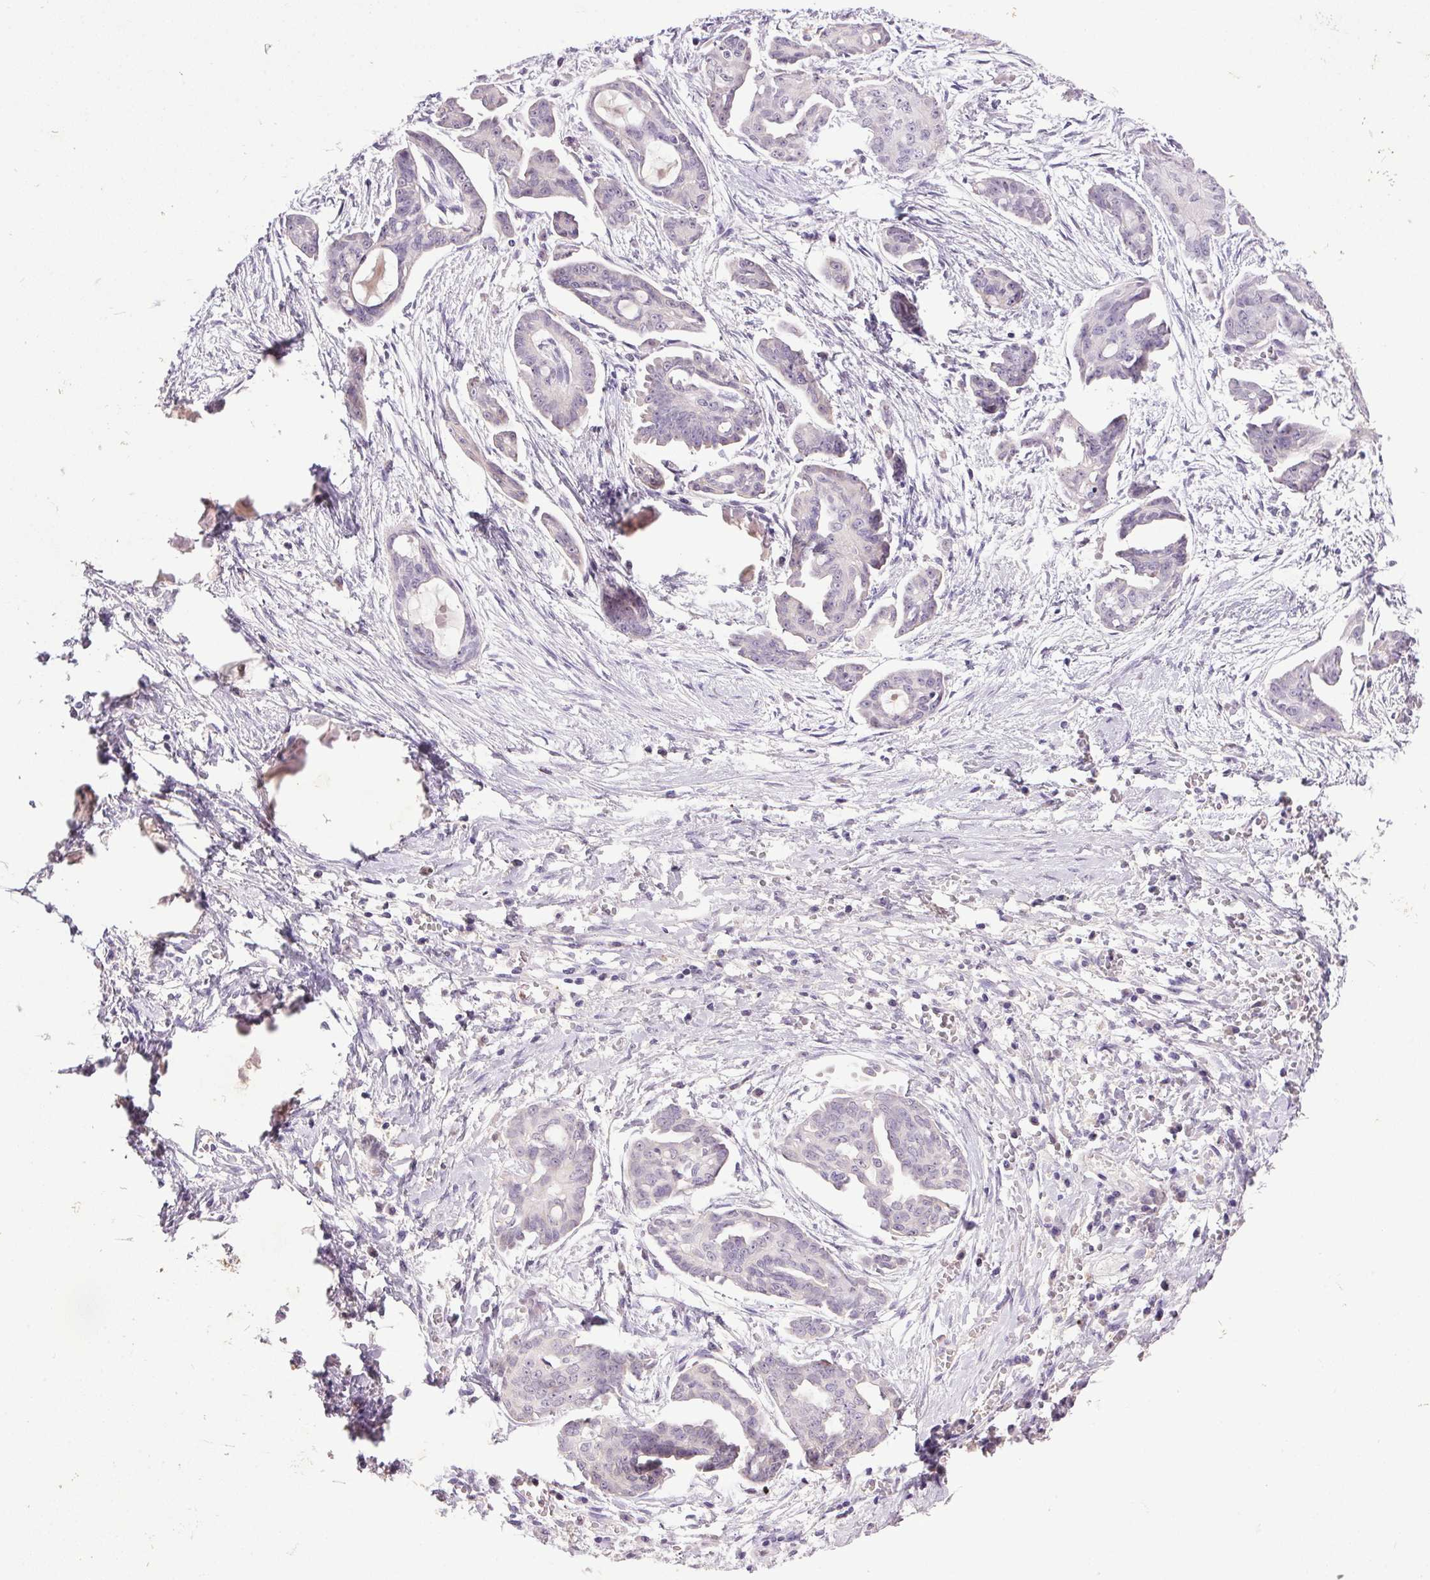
{"staining": {"intensity": "negative", "quantity": "none", "location": "none"}, "tissue": "ovarian cancer", "cell_type": "Tumor cells", "image_type": "cancer", "snomed": [{"axis": "morphology", "description": "Cystadenocarcinoma, serous, NOS"}, {"axis": "topography", "description": "Ovary"}], "caption": "The image exhibits no staining of tumor cells in serous cystadenocarcinoma (ovarian).", "gene": "TRDN", "patient": {"sex": "female", "age": 71}}